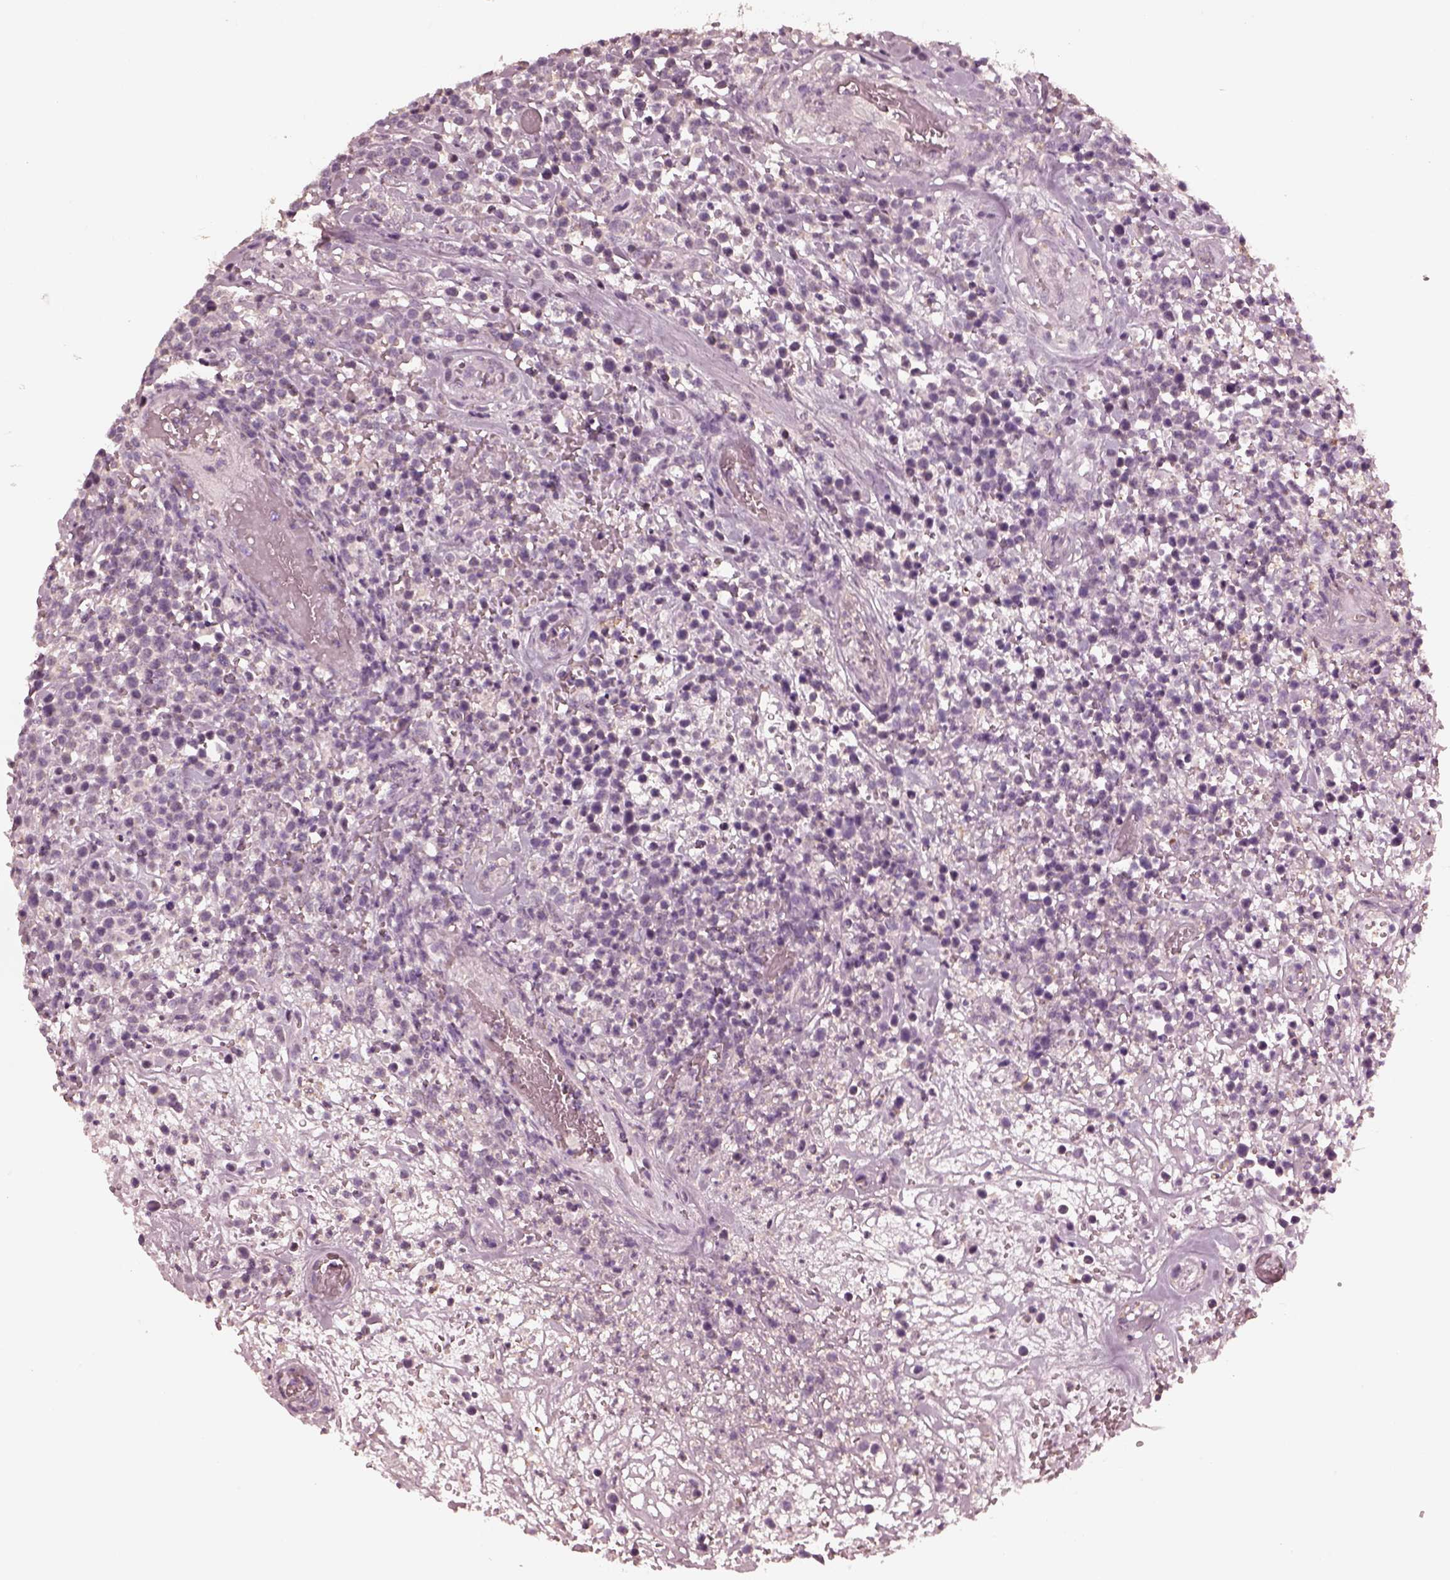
{"staining": {"intensity": "negative", "quantity": "none", "location": "none"}, "tissue": "lymphoma", "cell_type": "Tumor cells", "image_type": "cancer", "snomed": [{"axis": "morphology", "description": "Malignant lymphoma, non-Hodgkin's type, High grade"}, {"axis": "topography", "description": "Soft tissue"}], "caption": "The micrograph exhibits no significant positivity in tumor cells of lymphoma.", "gene": "KRT79", "patient": {"sex": "female", "age": 56}}